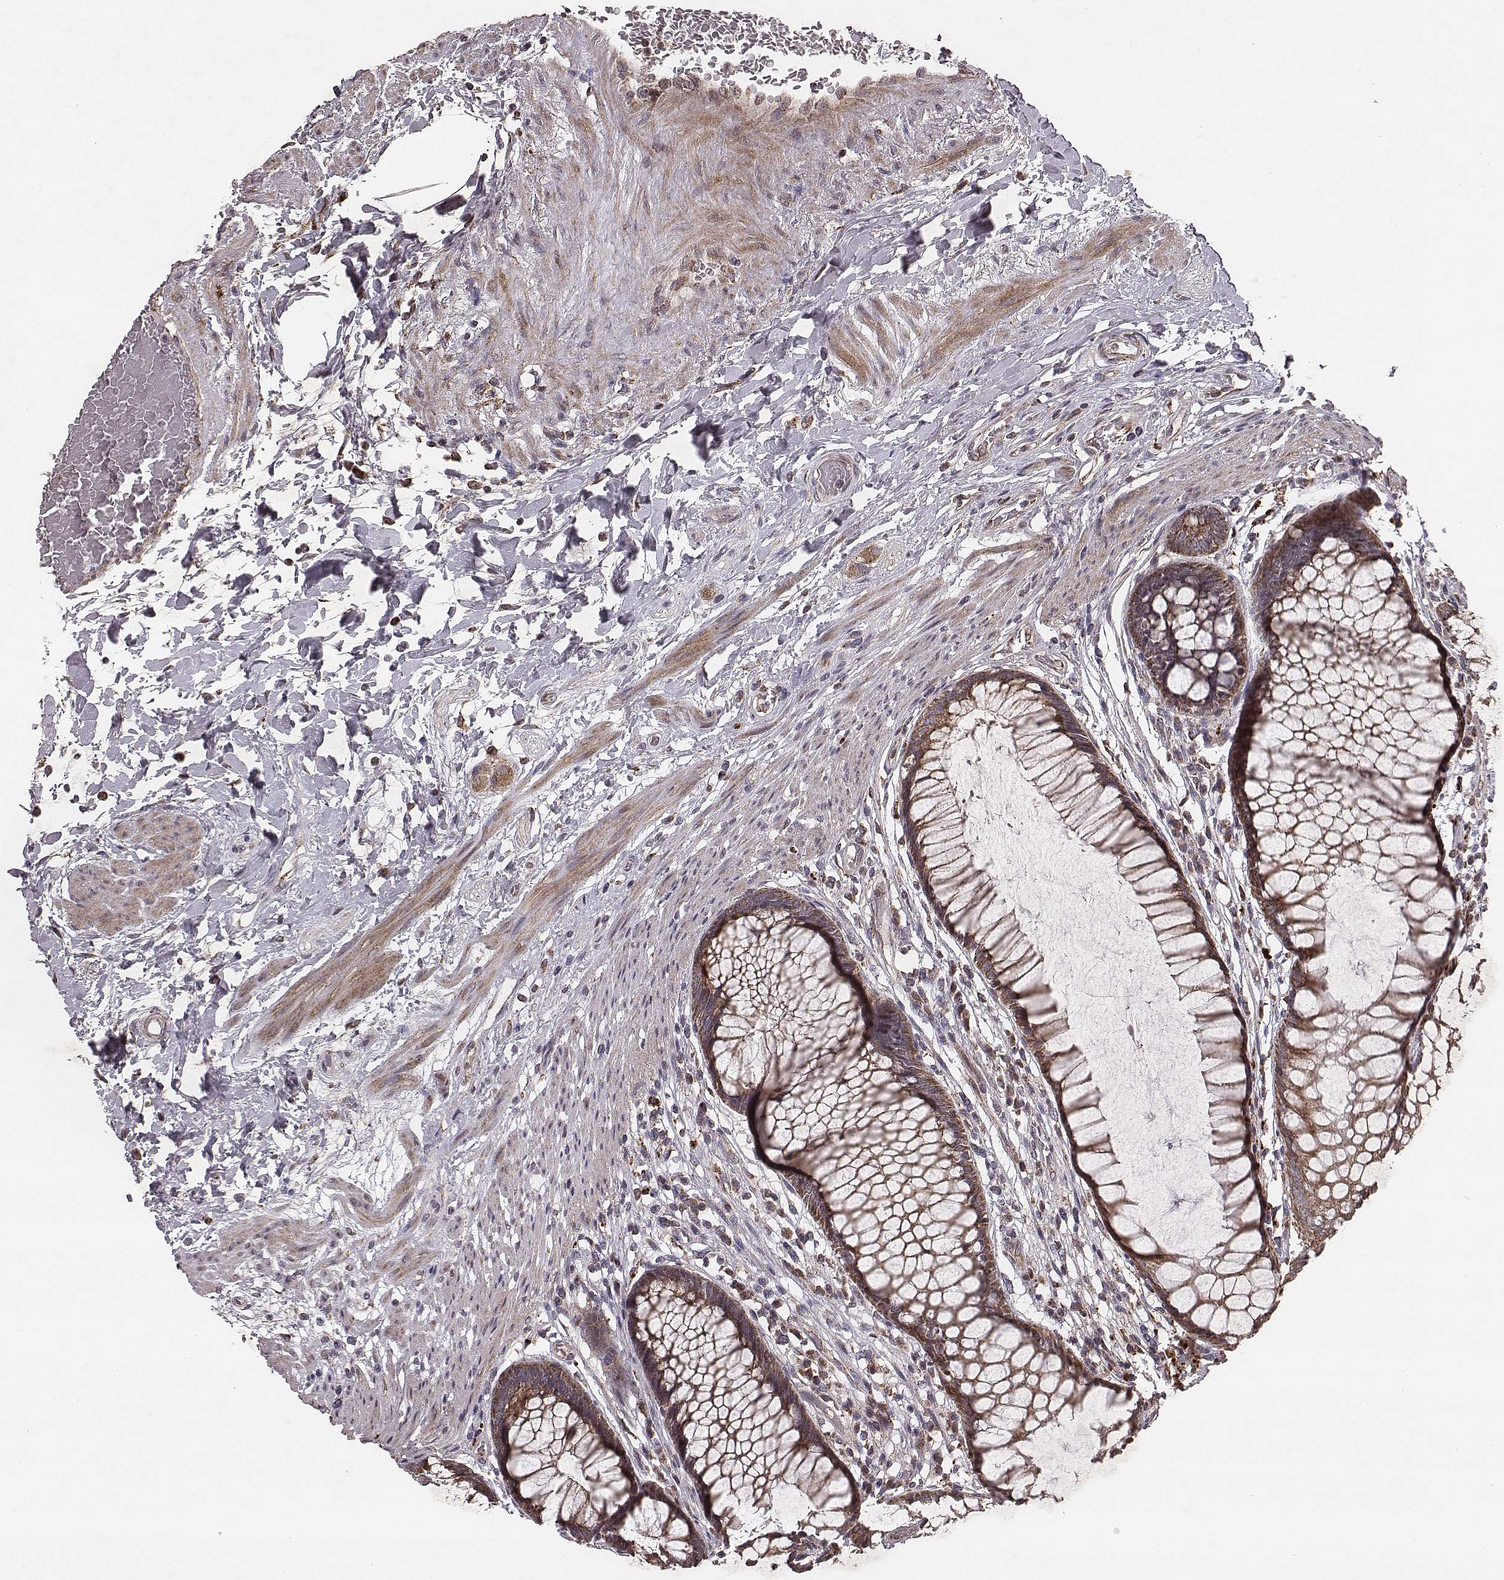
{"staining": {"intensity": "strong", "quantity": ">75%", "location": "cytoplasmic/membranous"}, "tissue": "rectum", "cell_type": "Glandular cells", "image_type": "normal", "snomed": [{"axis": "morphology", "description": "Normal tissue, NOS"}, {"axis": "topography", "description": "Smooth muscle"}, {"axis": "topography", "description": "Rectum"}], "caption": "Immunohistochemistry histopathology image of normal rectum: rectum stained using IHC demonstrates high levels of strong protein expression localized specifically in the cytoplasmic/membranous of glandular cells, appearing as a cytoplasmic/membranous brown color.", "gene": "ZDHHC21", "patient": {"sex": "male", "age": 53}}